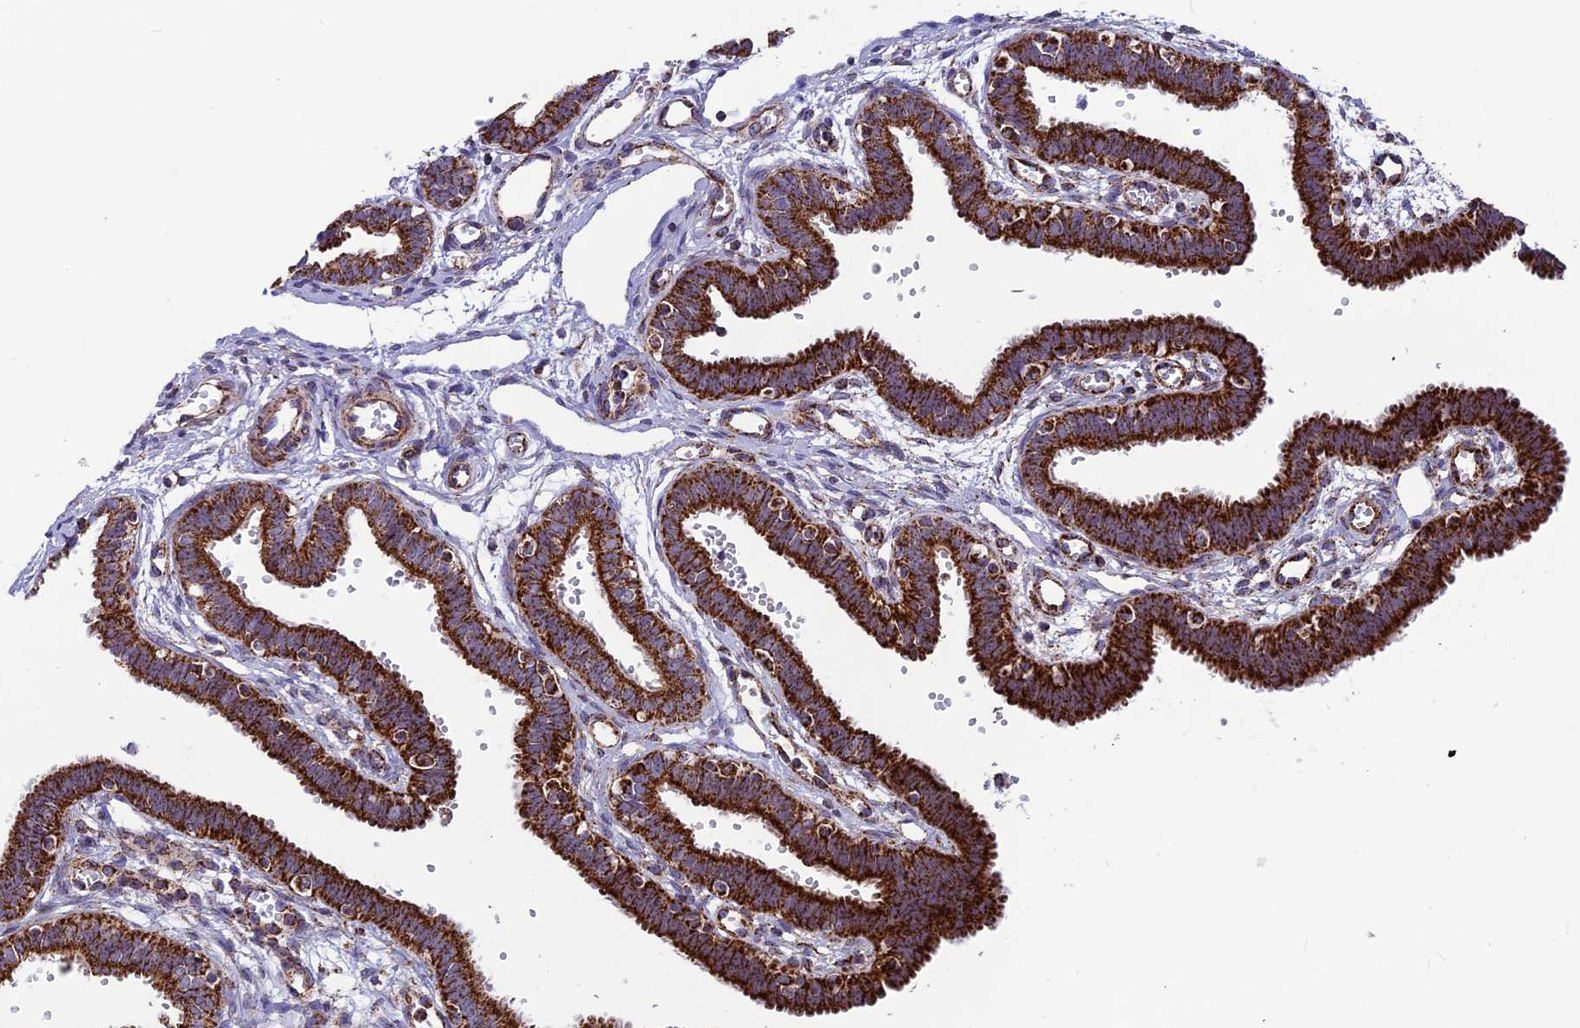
{"staining": {"intensity": "strong", "quantity": ">75%", "location": "cytoplasmic/membranous"}, "tissue": "fallopian tube", "cell_type": "Glandular cells", "image_type": "normal", "snomed": [{"axis": "morphology", "description": "Normal tissue, NOS"}, {"axis": "topography", "description": "Fallopian tube"}, {"axis": "topography", "description": "Placenta"}], "caption": "This is a micrograph of immunohistochemistry (IHC) staining of benign fallopian tube, which shows strong positivity in the cytoplasmic/membranous of glandular cells.", "gene": "MRPS18B", "patient": {"sex": "female", "age": 32}}